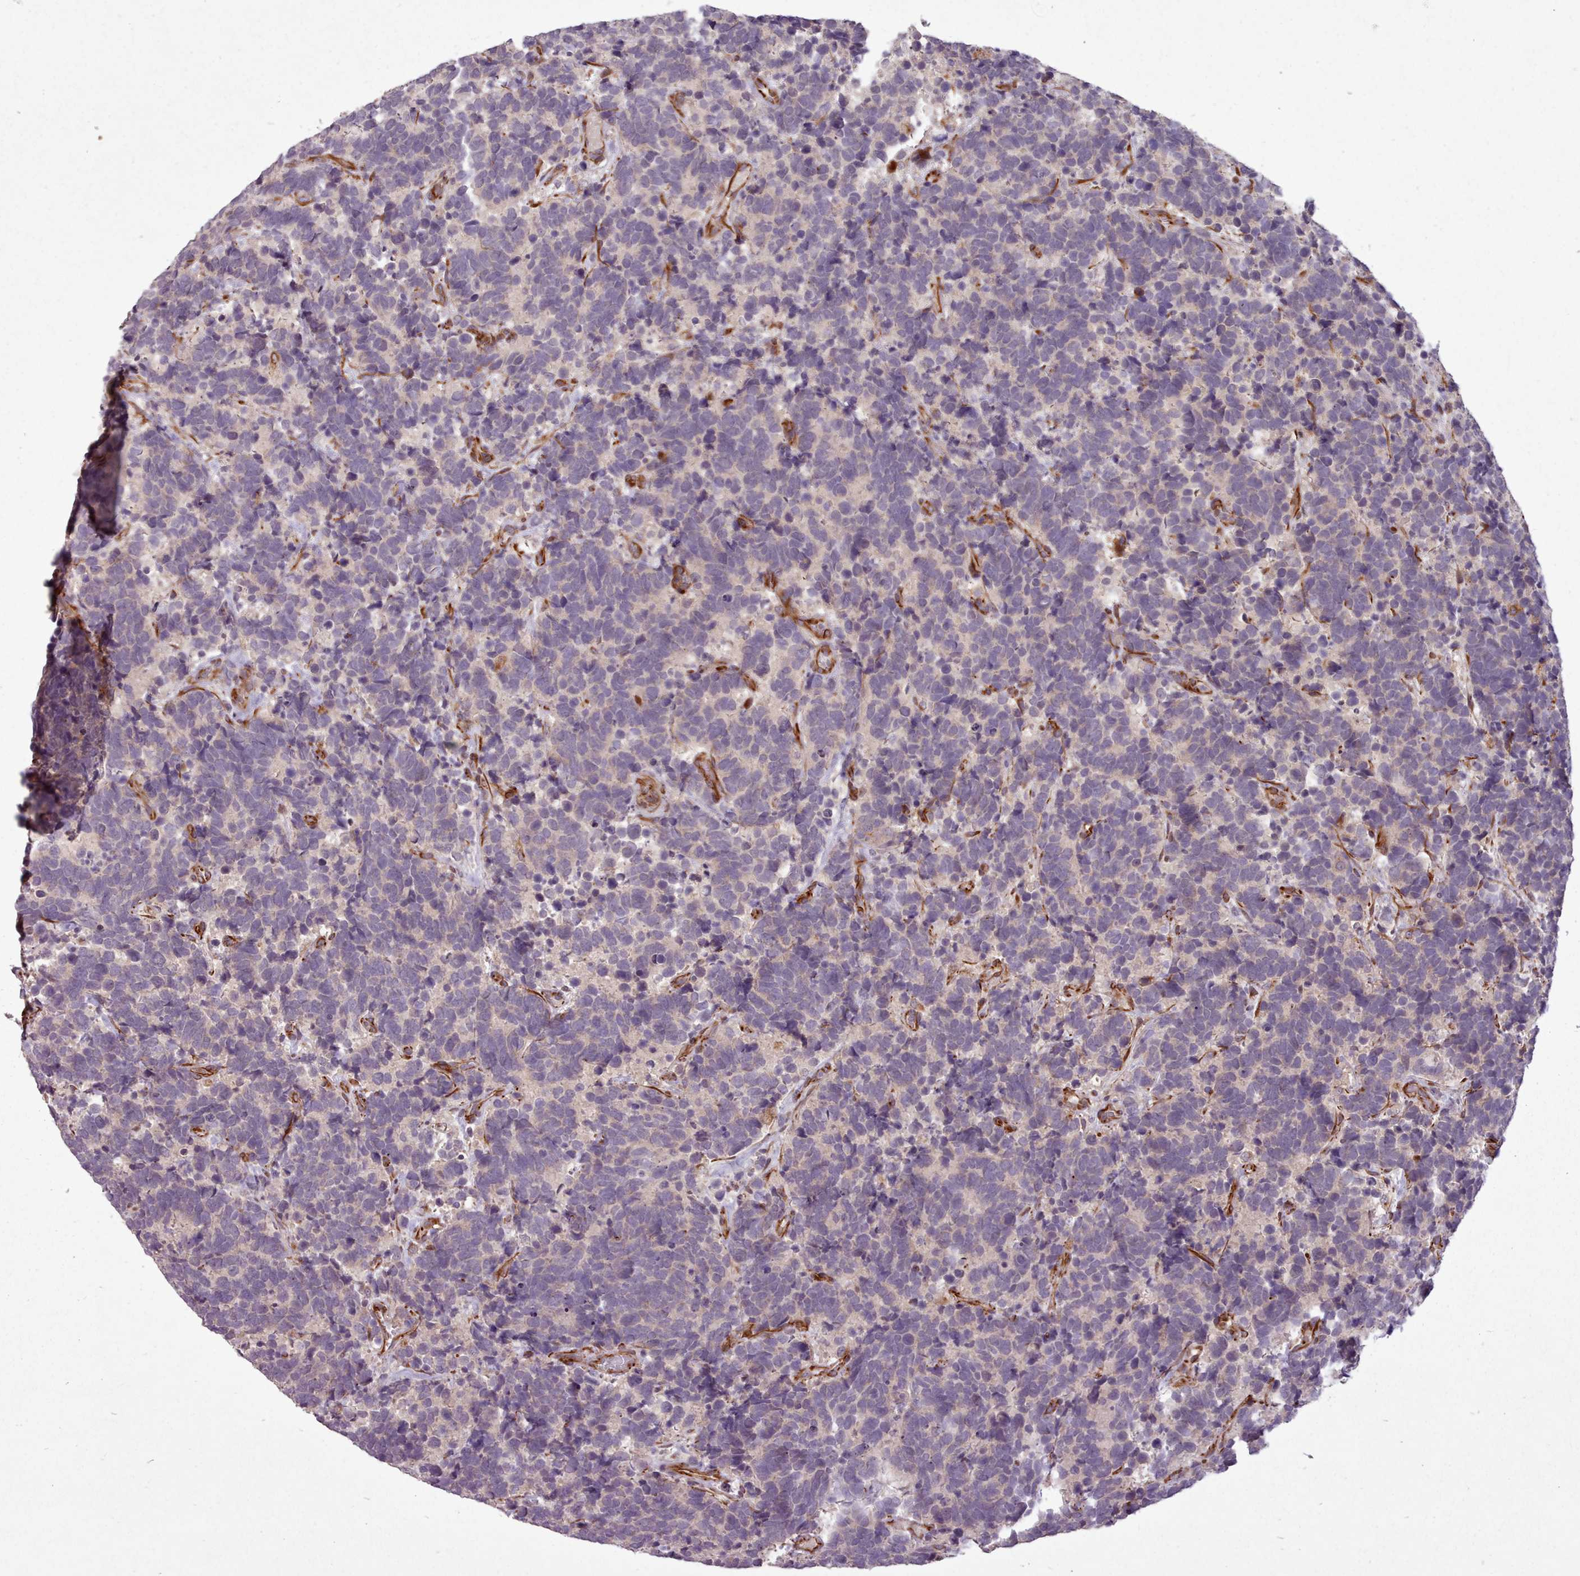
{"staining": {"intensity": "negative", "quantity": "none", "location": "none"}, "tissue": "carcinoid", "cell_type": "Tumor cells", "image_type": "cancer", "snomed": [{"axis": "morphology", "description": "Carcinoma, NOS"}, {"axis": "morphology", "description": "Carcinoid, malignant, NOS"}, {"axis": "topography", "description": "Urinary bladder"}], "caption": "Immunohistochemical staining of human carcinoid (malignant) shows no significant expression in tumor cells.", "gene": "GBGT1", "patient": {"sex": "male", "age": 57}}